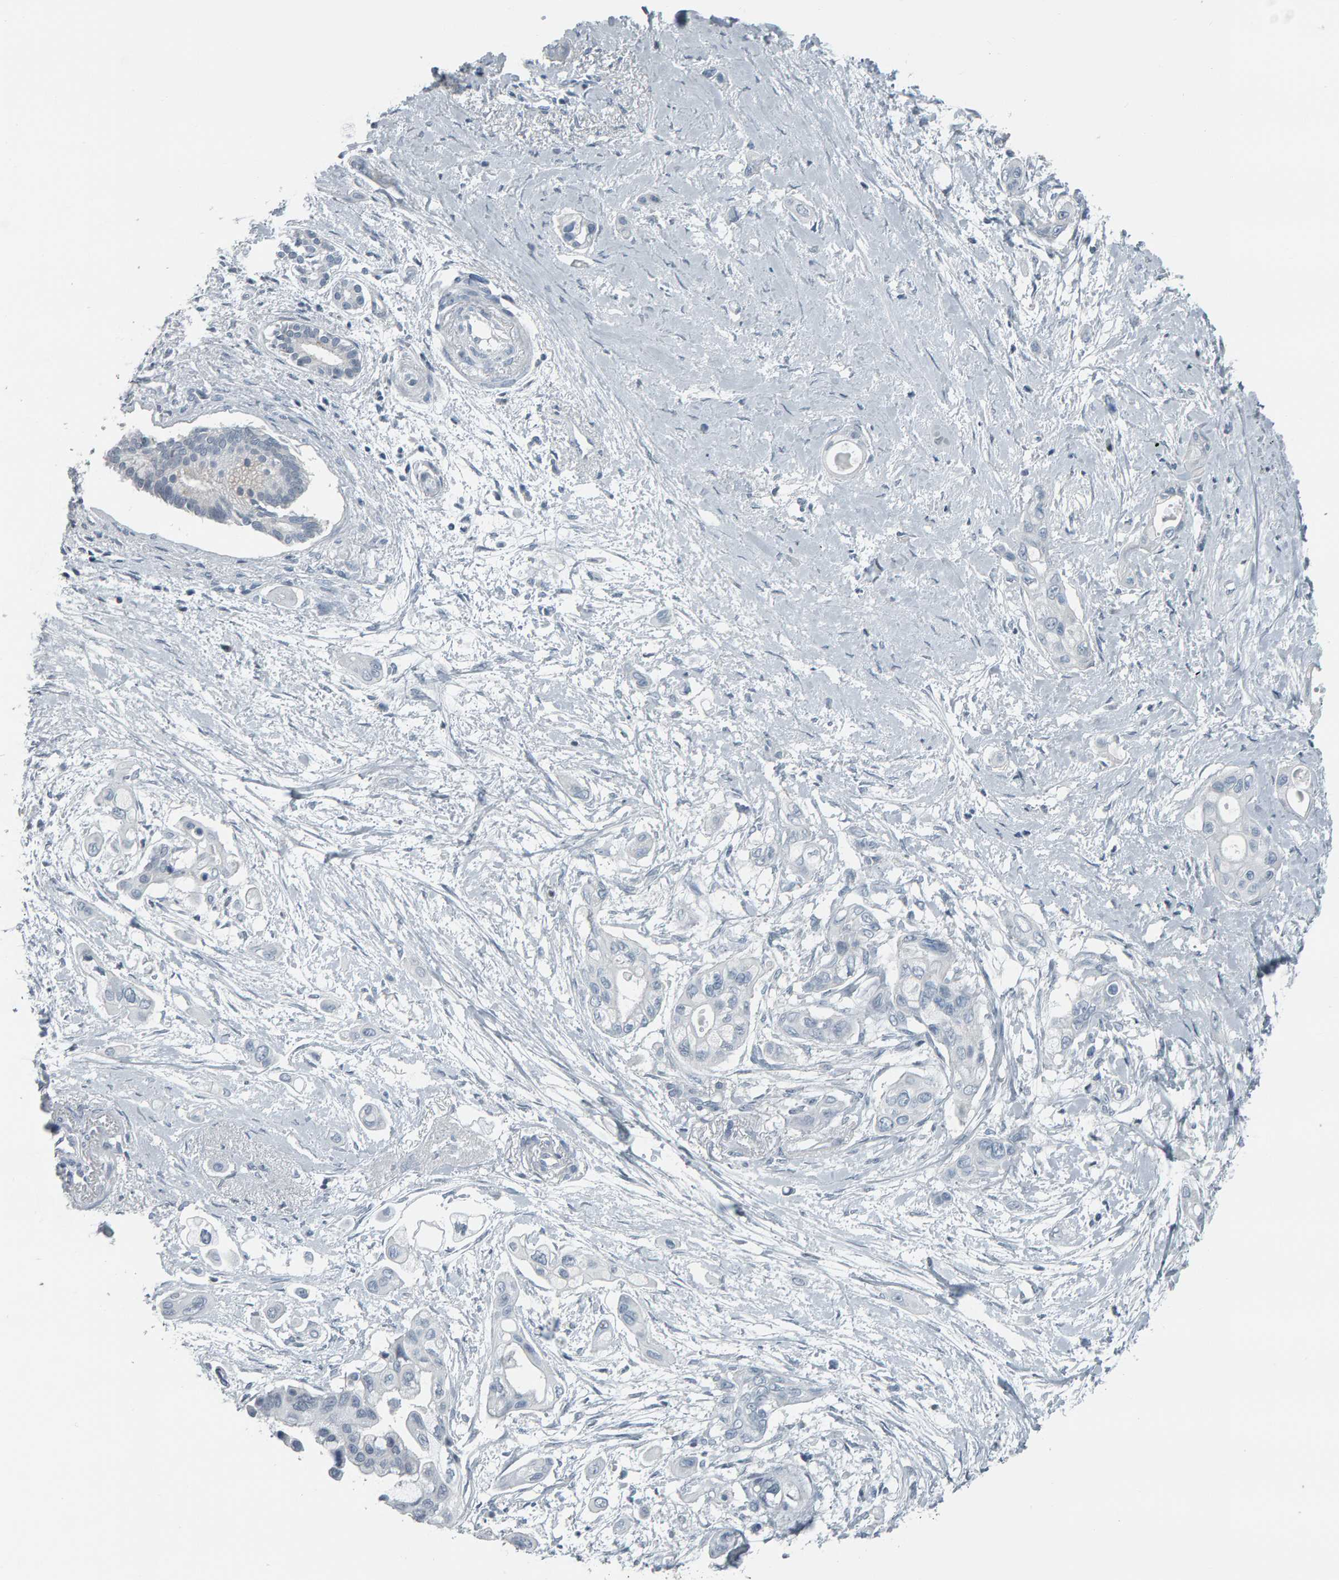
{"staining": {"intensity": "negative", "quantity": "none", "location": "none"}, "tissue": "pancreatic cancer", "cell_type": "Tumor cells", "image_type": "cancer", "snomed": [{"axis": "morphology", "description": "Adenocarcinoma, NOS"}, {"axis": "topography", "description": "Pancreas"}], "caption": "Immunohistochemistry (IHC) of human pancreatic adenocarcinoma shows no staining in tumor cells.", "gene": "PYY", "patient": {"sex": "male", "age": 59}}